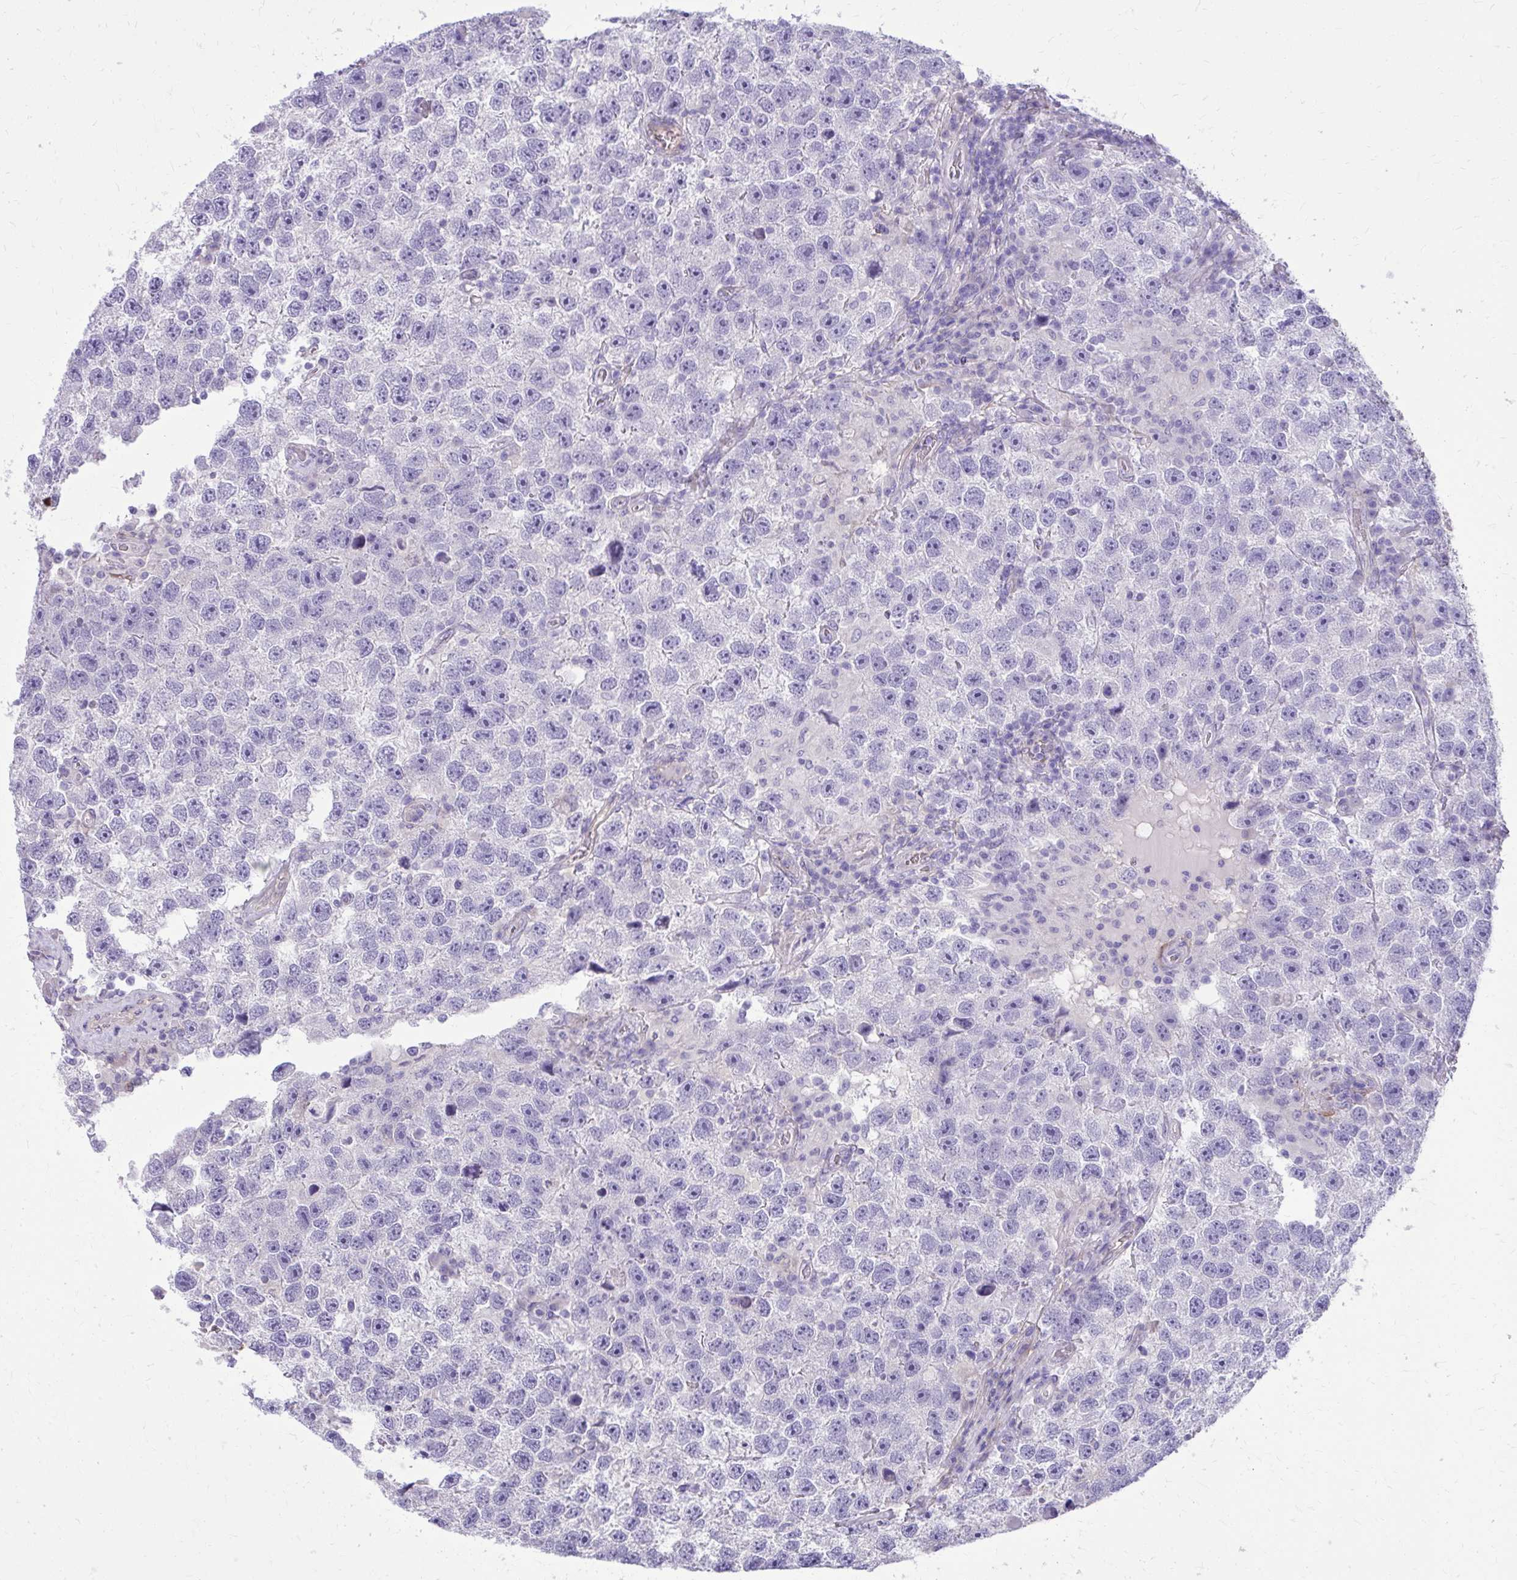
{"staining": {"intensity": "negative", "quantity": "none", "location": "none"}, "tissue": "testis cancer", "cell_type": "Tumor cells", "image_type": "cancer", "snomed": [{"axis": "morphology", "description": "Seminoma, NOS"}, {"axis": "topography", "description": "Testis"}], "caption": "Immunohistochemistry micrograph of testis cancer (seminoma) stained for a protein (brown), which shows no staining in tumor cells. (DAB immunohistochemistry with hematoxylin counter stain).", "gene": "NNMT", "patient": {"sex": "male", "age": 26}}